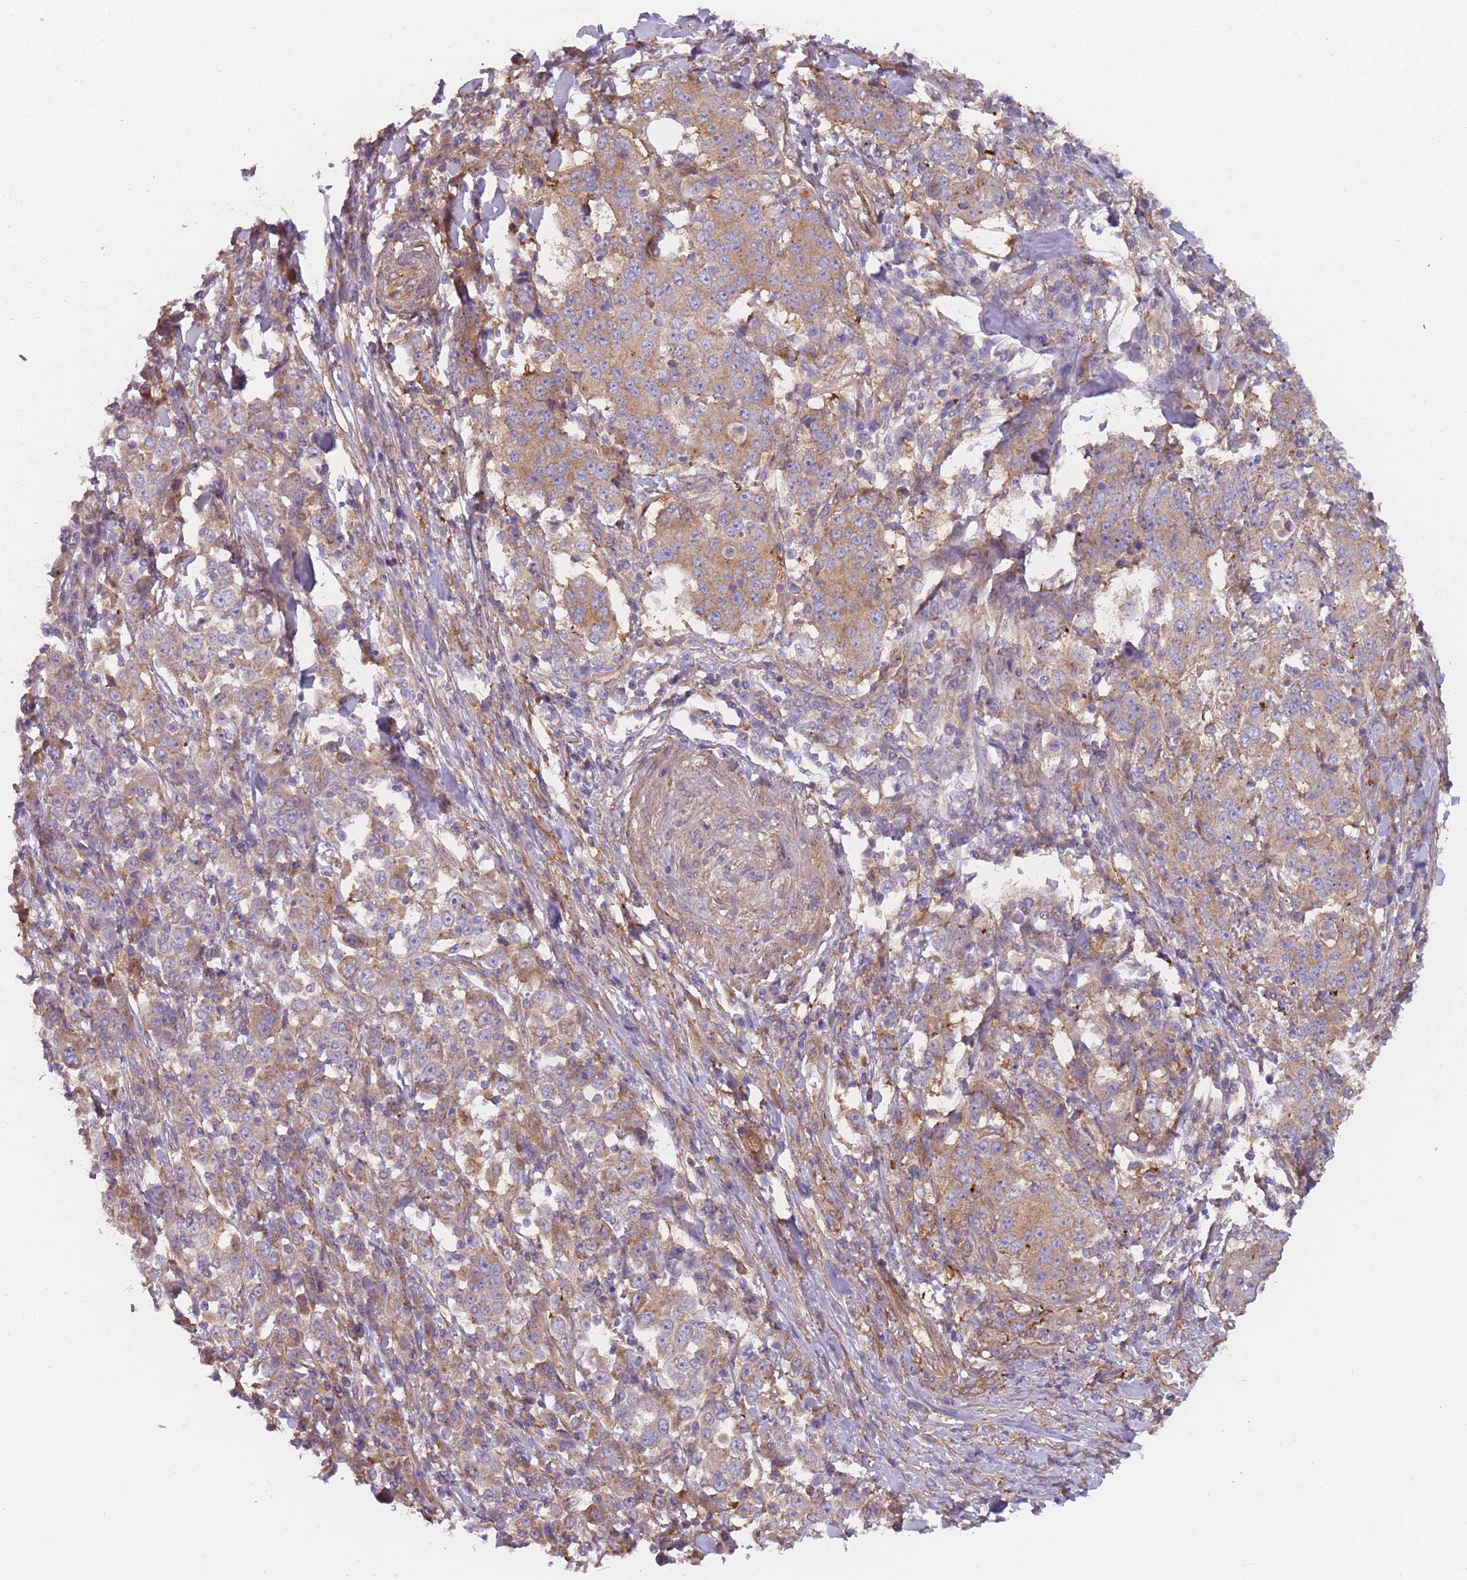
{"staining": {"intensity": "weak", "quantity": "25%-75%", "location": "cytoplasmic/membranous"}, "tissue": "stomach cancer", "cell_type": "Tumor cells", "image_type": "cancer", "snomed": [{"axis": "morphology", "description": "Normal tissue, NOS"}, {"axis": "morphology", "description": "Adenocarcinoma, NOS"}, {"axis": "topography", "description": "Stomach, upper"}, {"axis": "topography", "description": "Stomach"}], "caption": "Protein analysis of adenocarcinoma (stomach) tissue shows weak cytoplasmic/membranous expression in about 25%-75% of tumor cells.", "gene": "SPDL1", "patient": {"sex": "male", "age": 59}}